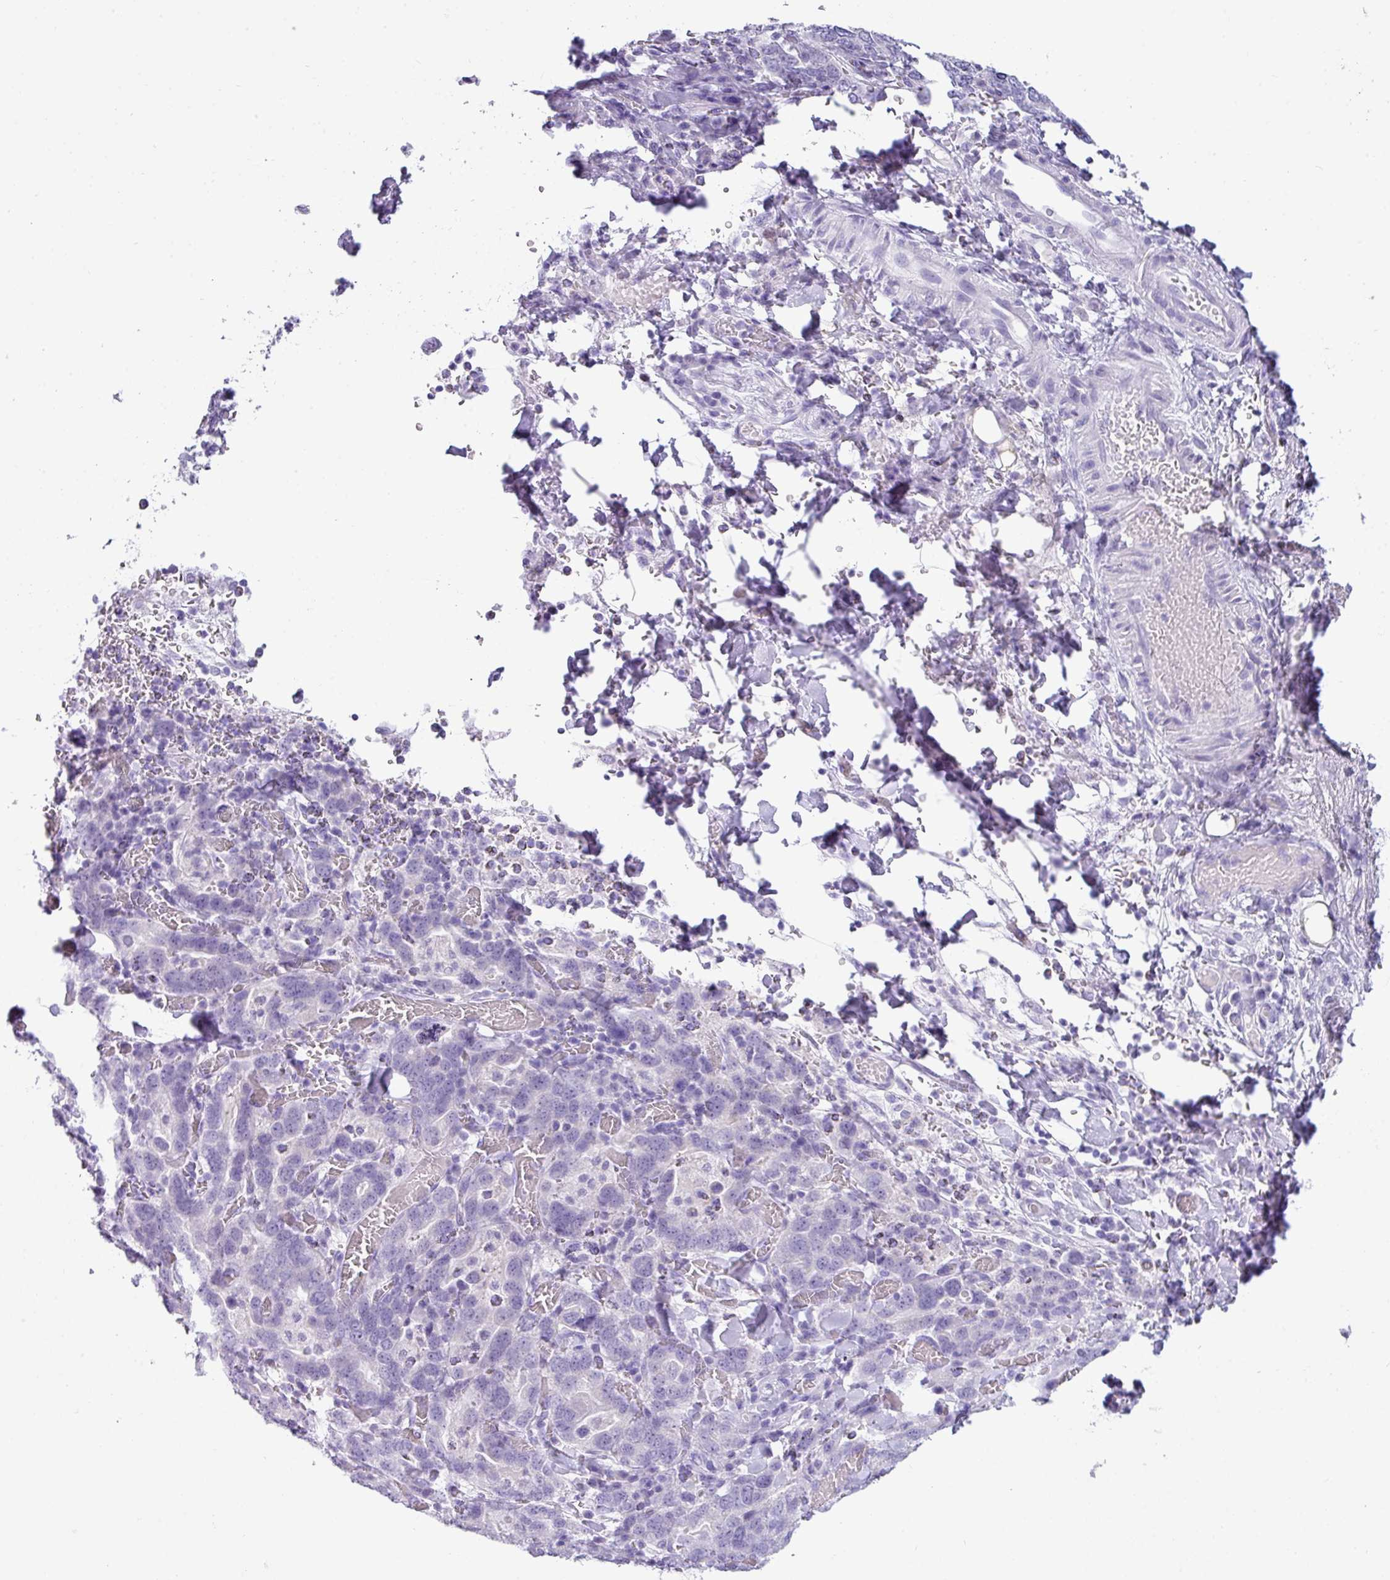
{"staining": {"intensity": "negative", "quantity": "none", "location": "none"}, "tissue": "stomach cancer", "cell_type": "Tumor cells", "image_type": "cancer", "snomed": [{"axis": "morphology", "description": "Adenocarcinoma, NOS"}, {"axis": "topography", "description": "Stomach, upper"}, {"axis": "topography", "description": "Stomach"}], "caption": "This micrograph is of adenocarcinoma (stomach) stained with immunohistochemistry to label a protein in brown with the nuclei are counter-stained blue. There is no positivity in tumor cells. (Stains: DAB (3,3'-diaminobenzidine) IHC with hematoxylin counter stain, Microscopy: brightfield microscopy at high magnification).", "gene": "NCCRP1", "patient": {"sex": "male", "age": 62}}